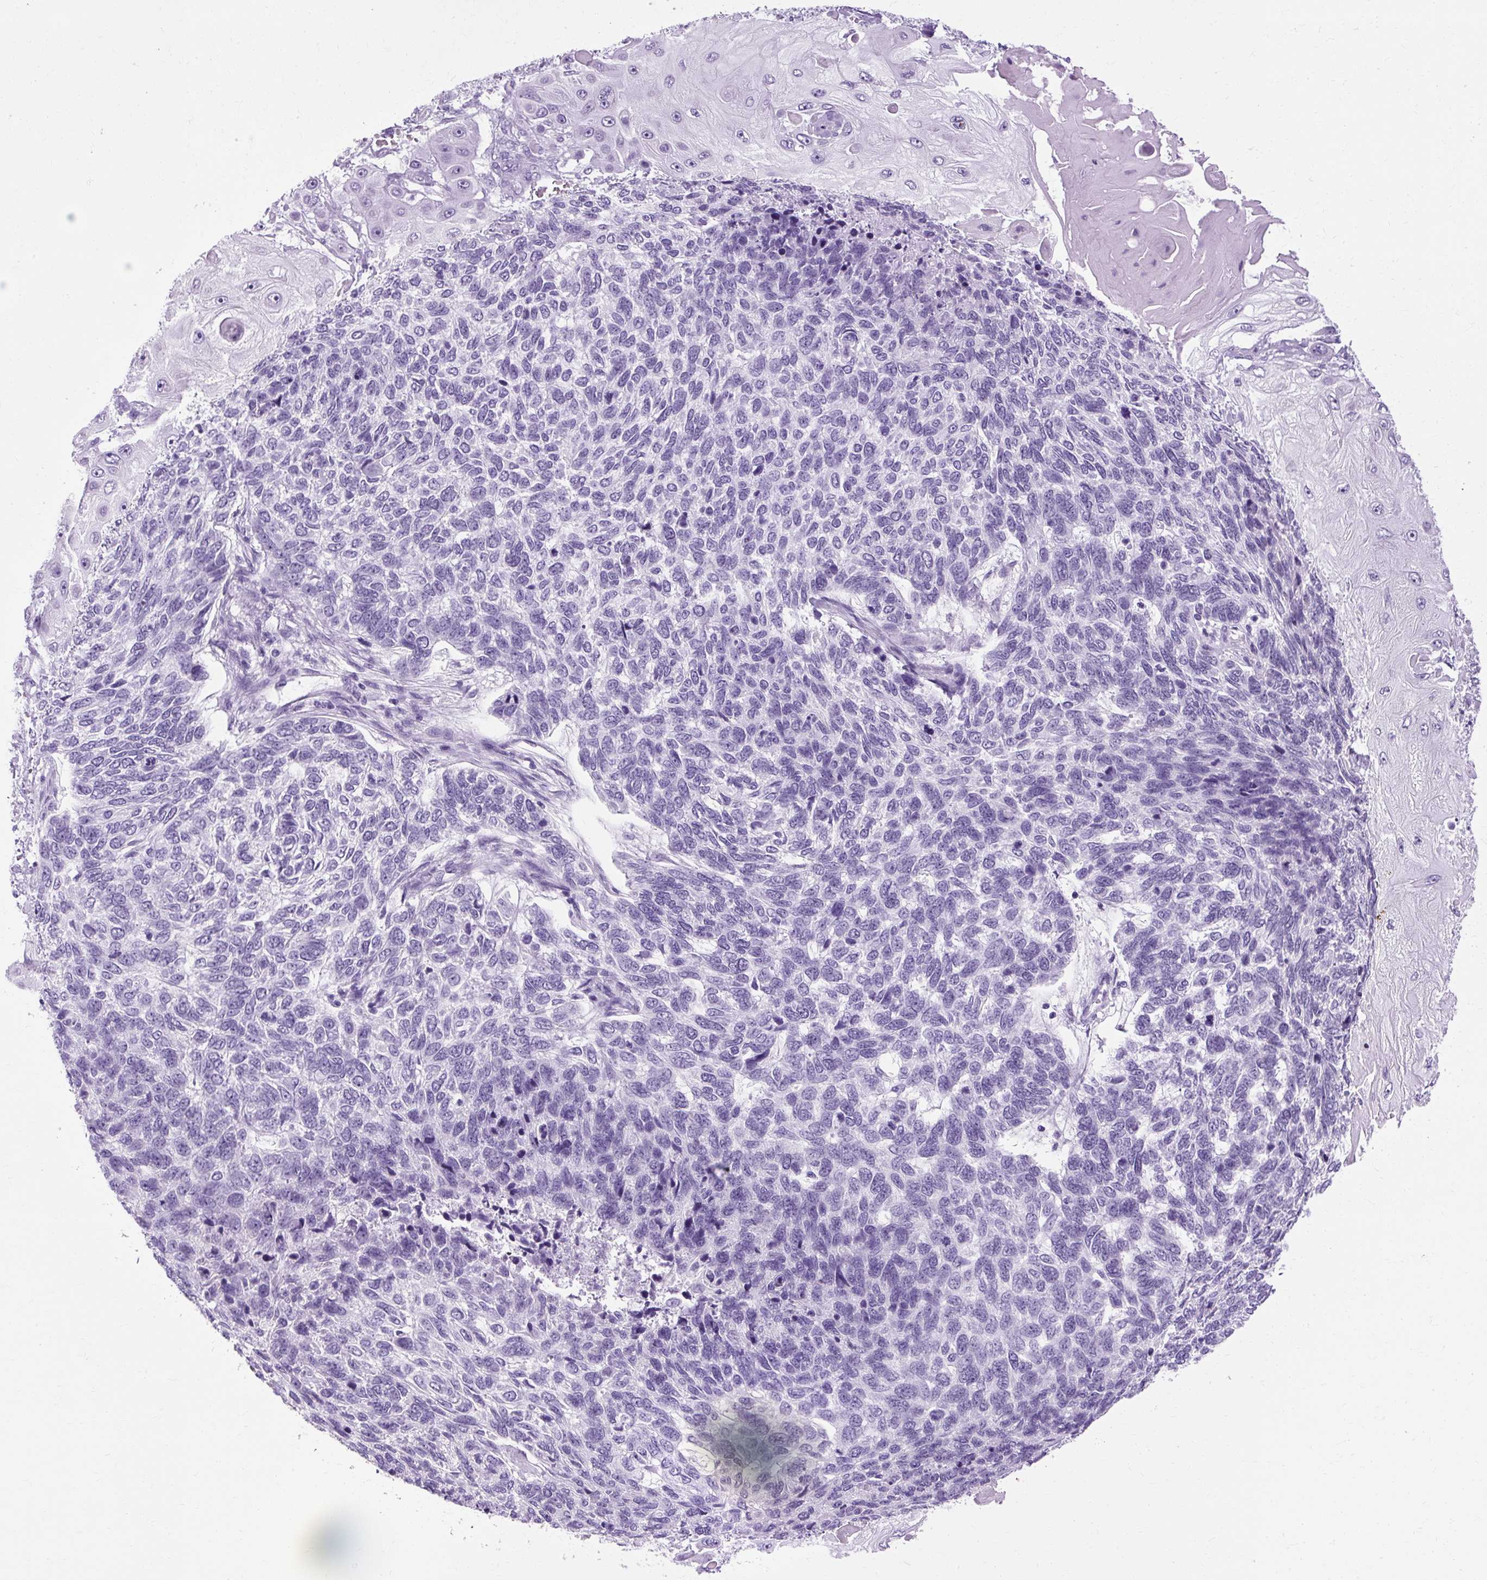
{"staining": {"intensity": "negative", "quantity": "none", "location": "none"}, "tissue": "skin cancer", "cell_type": "Tumor cells", "image_type": "cancer", "snomed": [{"axis": "morphology", "description": "Basal cell carcinoma"}, {"axis": "topography", "description": "Skin"}], "caption": "DAB (3,3'-diaminobenzidine) immunohistochemical staining of skin cancer exhibits no significant expression in tumor cells.", "gene": "B3GNT4", "patient": {"sex": "female", "age": 65}}